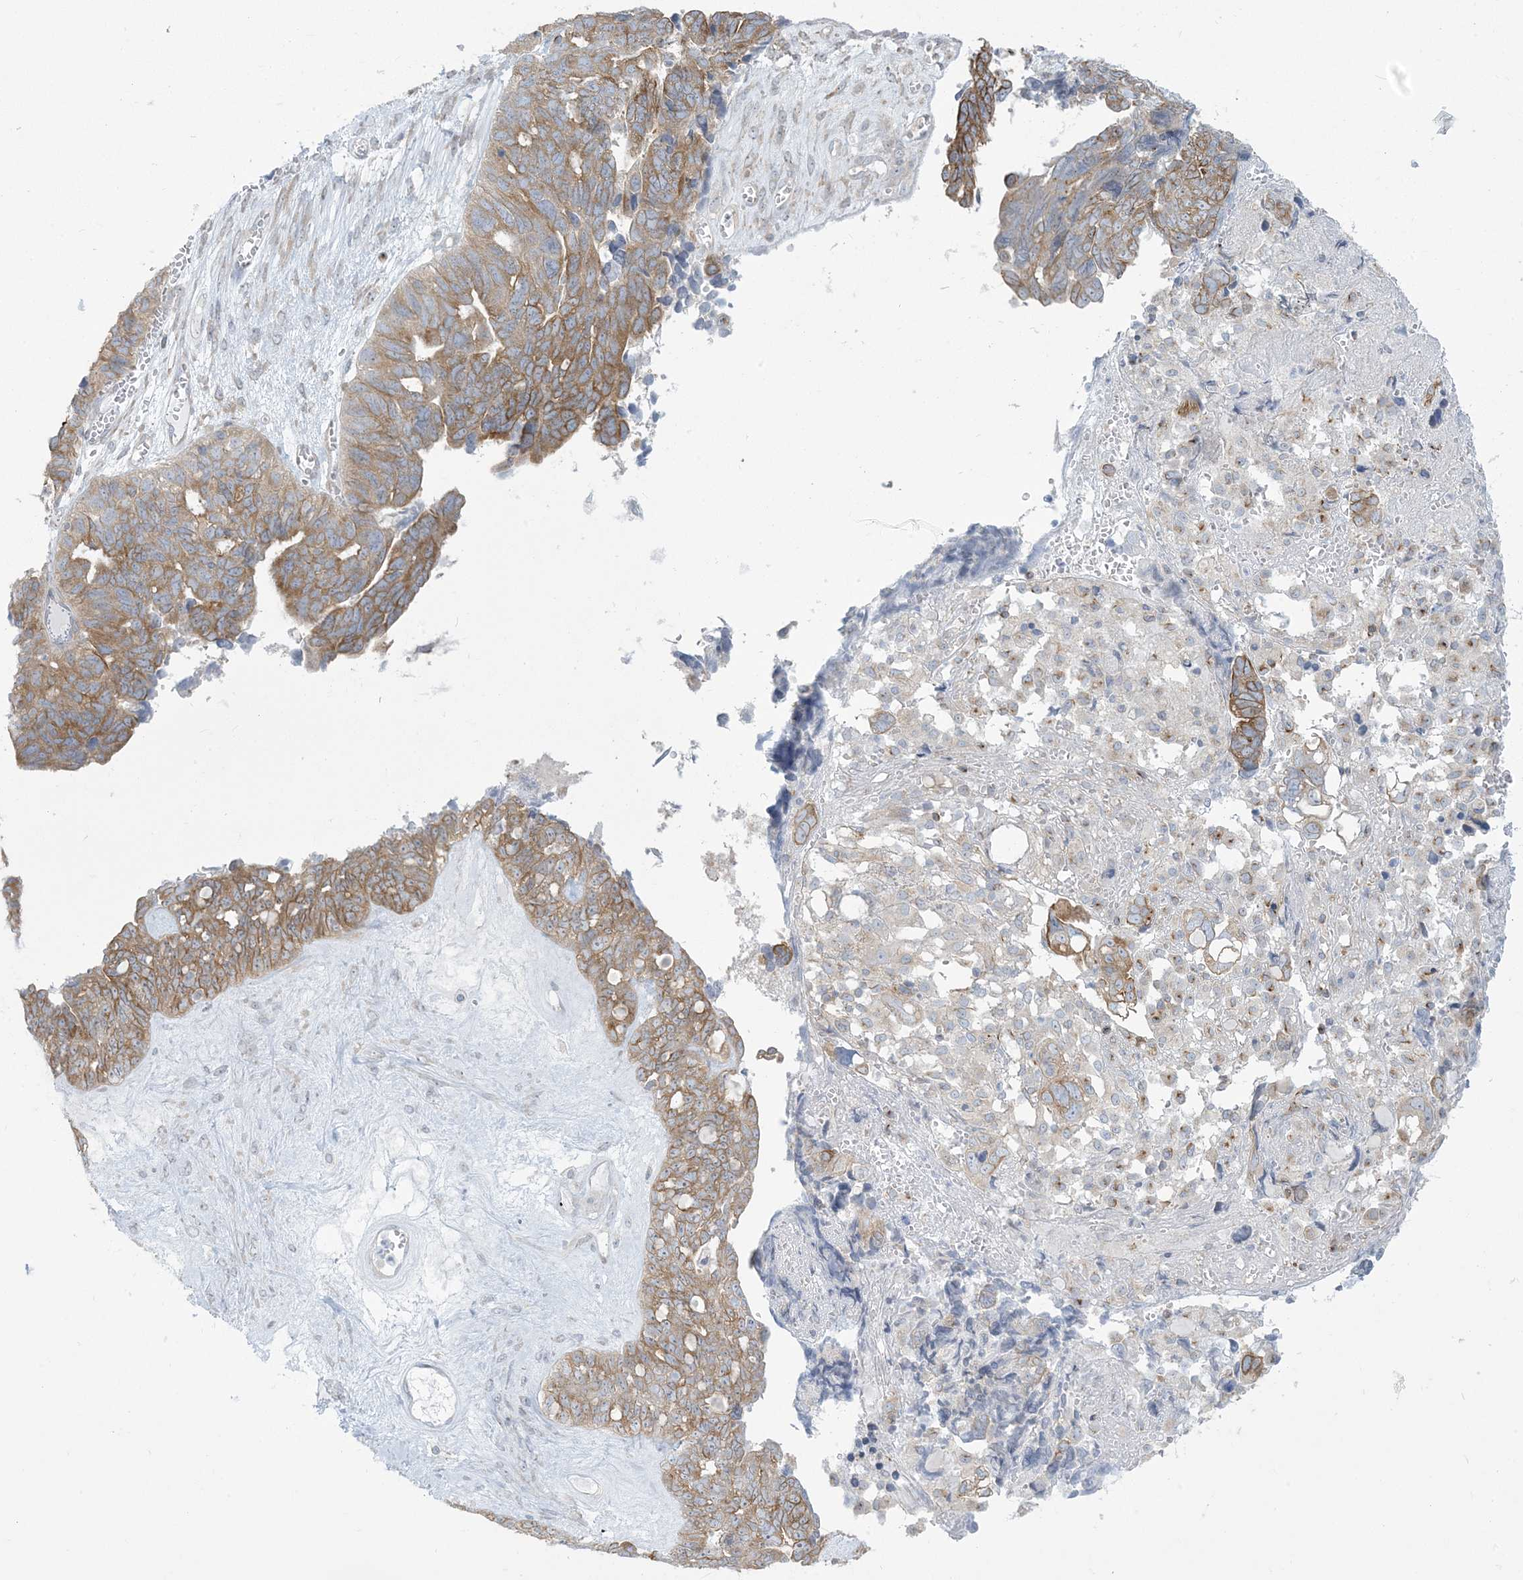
{"staining": {"intensity": "weak", "quantity": ">75%", "location": "cytoplasmic/membranous"}, "tissue": "ovarian cancer", "cell_type": "Tumor cells", "image_type": "cancer", "snomed": [{"axis": "morphology", "description": "Cystadenocarcinoma, serous, NOS"}, {"axis": "topography", "description": "Ovary"}], "caption": "Ovarian serous cystadenocarcinoma was stained to show a protein in brown. There is low levels of weak cytoplasmic/membranous staining in approximately >75% of tumor cells. The protein is stained brown, and the nuclei are stained in blue (DAB IHC with brightfield microscopy, high magnification).", "gene": "SLAMF9", "patient": {"sex": "female", "age": 79}}